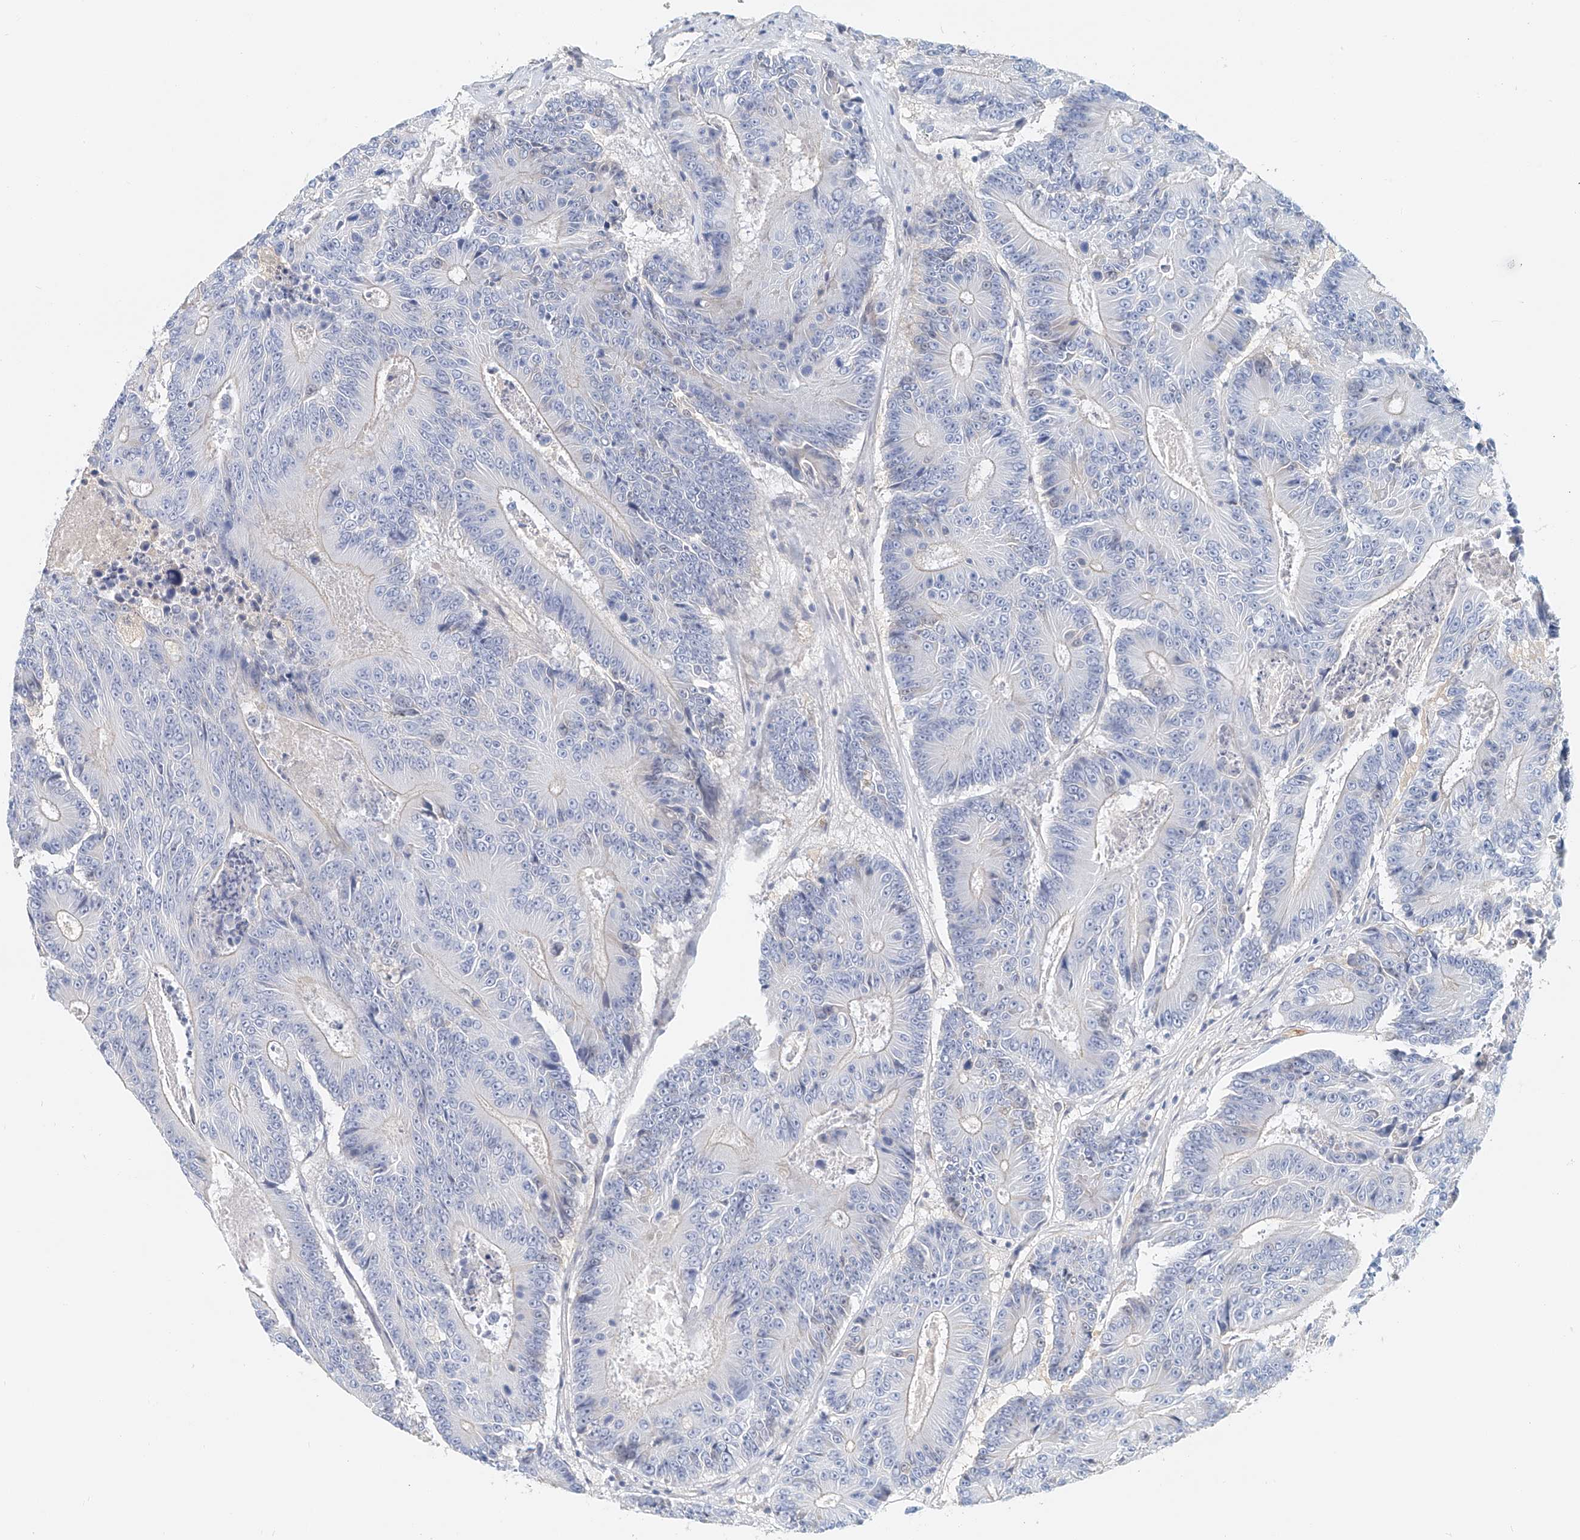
{"staining": {"intensity": "negative", "quantity": "none", "location": "none"}, "tissue": "colorectal cancer", "cell_type": "Tumor cells", "image_type": "cancer", "snomed": [{"axis": "morphology", "description": "Adenocarcinoma, NOS"}, {"axis": "topography", "description": "Colon"}], "caption": "Colorectal adenocarcinoma was stained to show a protein in brown. There is no significant positivity in tumor cells.", "gene": "FRYL", "patient": {"sex": "male", "age": 83}}